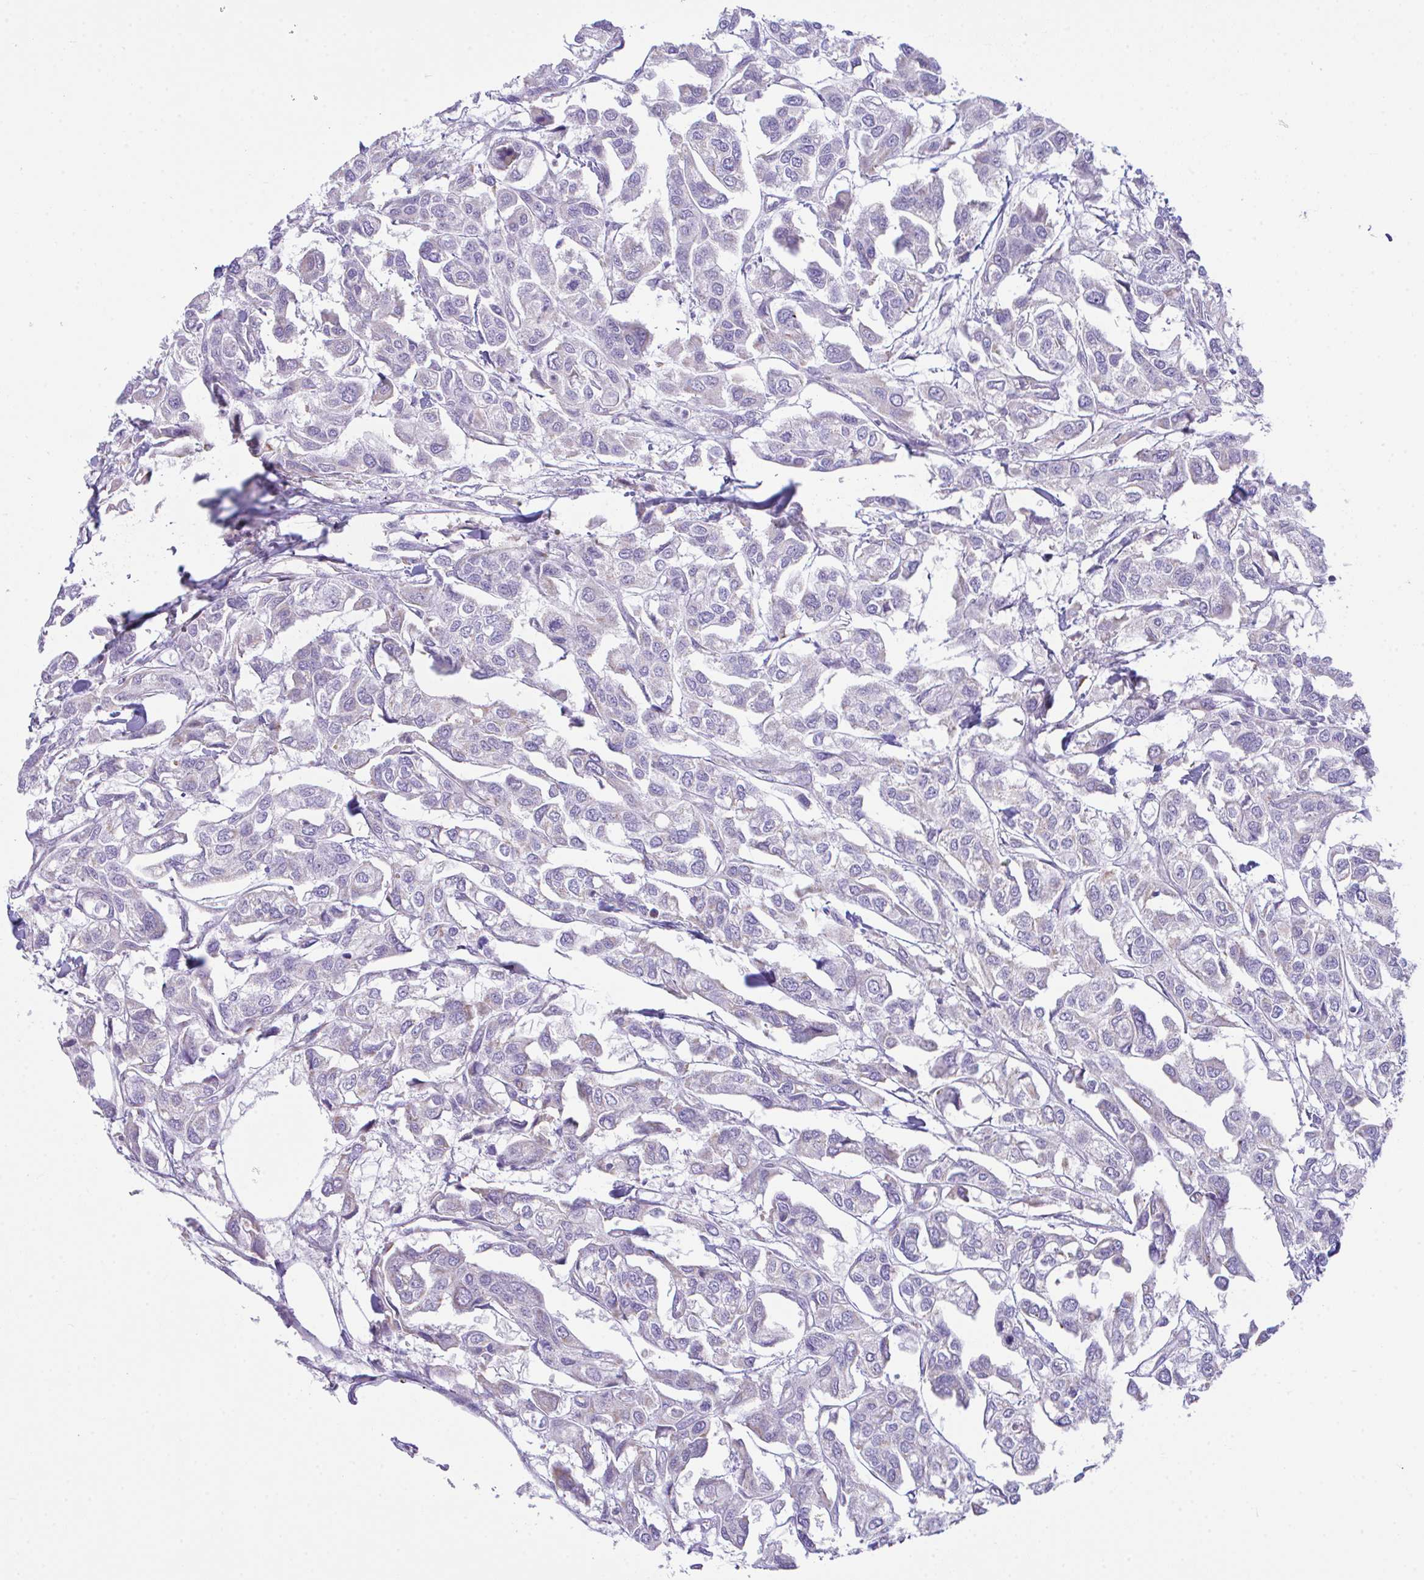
{"staining": {"intensity": "negative", "quantity": "none", "location": "none"}, "tissue": "urothelial cancer", "cell_type": "Tumor cells", "image_type": "cancer", "snomed": [{"axis": "morphology", "description": "Urothelial carcinoma, High grade"}, {"axis": "topography", "description": "Urinary bladder"}], "caption": "Micrograph shows no protein expression in tumor cells of urothelial carcinoma (high-grade) tissue. Nuclei are stained in blue.", "gene": "NLRP8", "patient": {"sex": "male", "age": 67}}